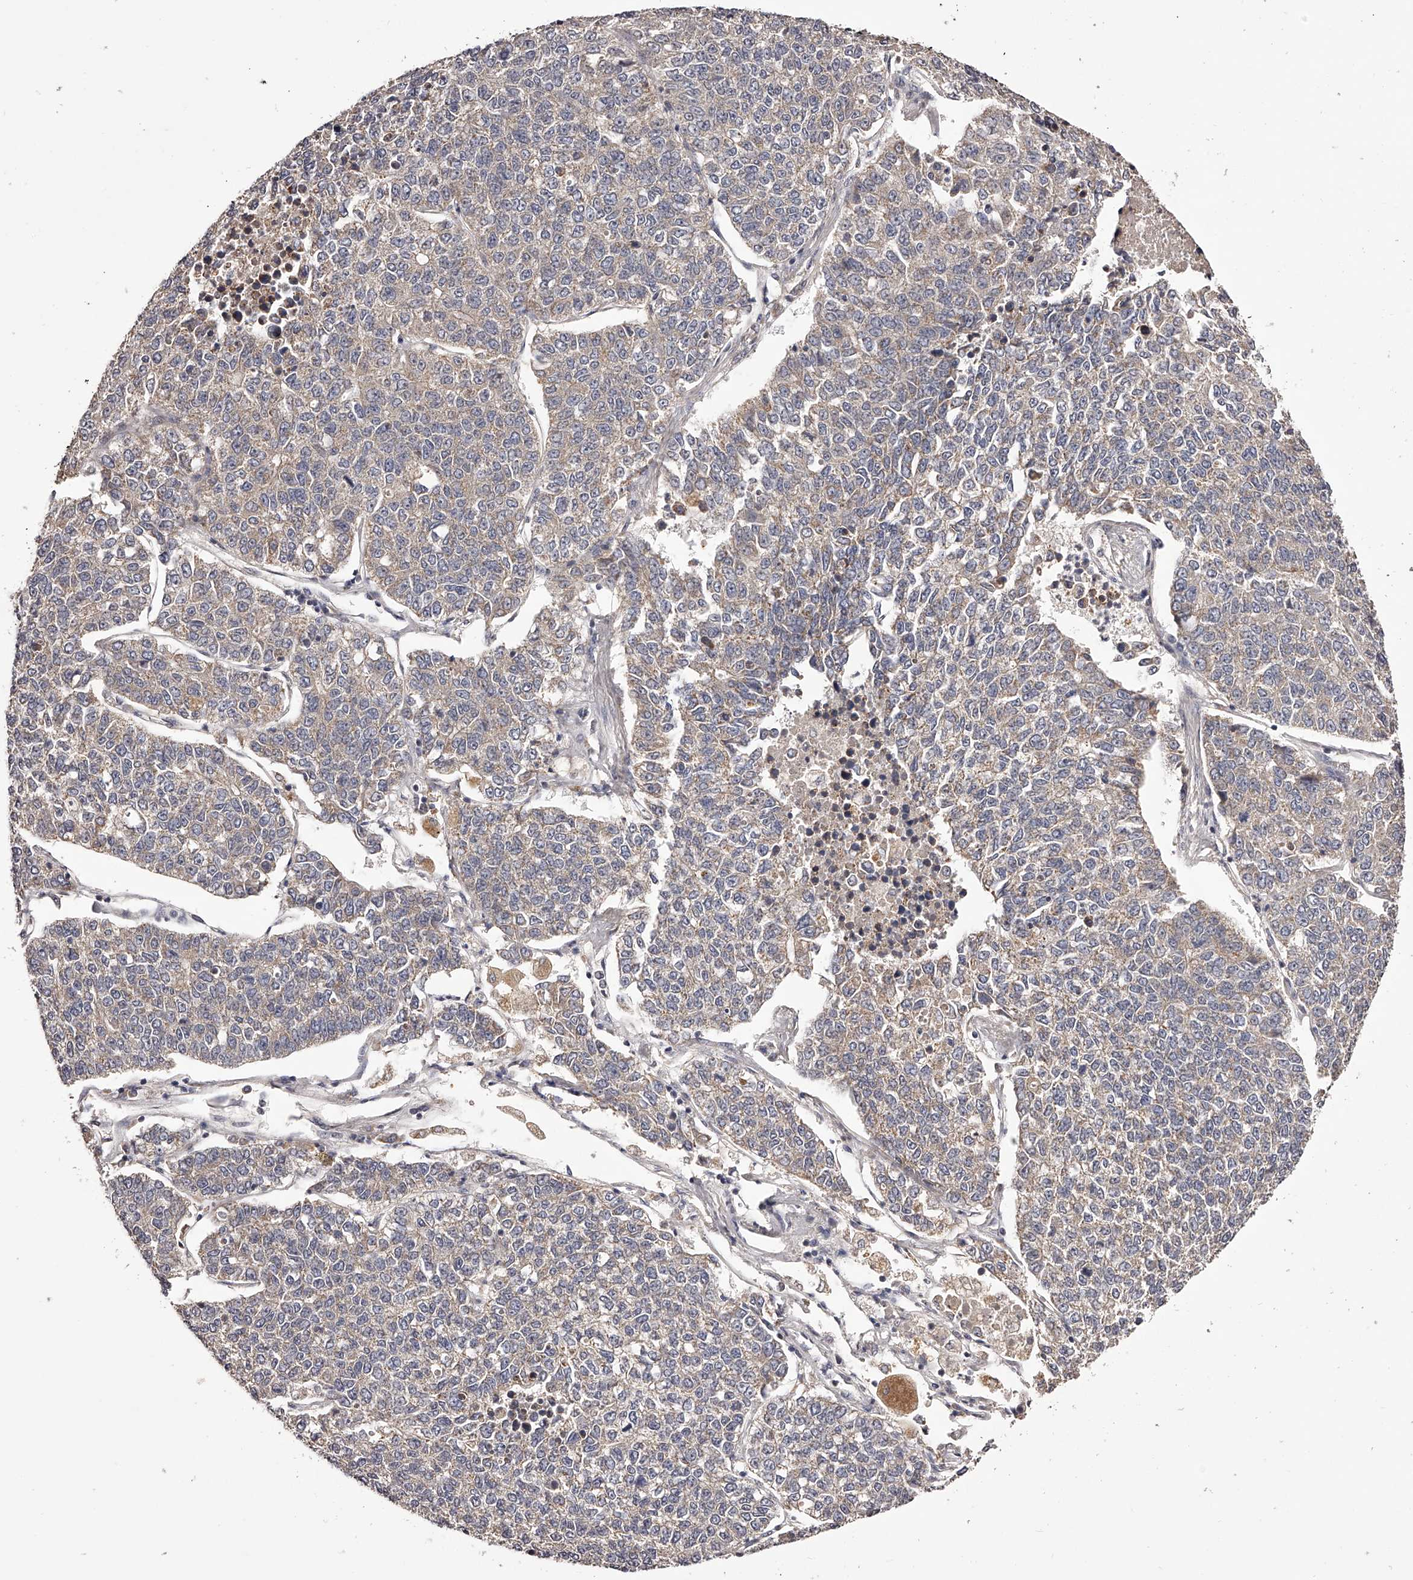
{"staining": {"intensity": "weak", "quantity": ">75%", "location": "cytoplasmic/membranous"}, "tissue": "lung cancer", "cell_type": "Tumor cells", "image_type": "cancer", "snomed": [{"axis": "morphology", "description": "Adenocarcinoma, NOS"}, {"axis": "topography", "description": "Lung"}], "caption": "Immunohistochemical staining of lung adenocarcinoma demonstrates low levels of weak cytoplasmic/membranous protein expression in approximately >75% of tumor cells.", "gene": "ODF2L", "patient": {"sex": "male", "age": 49}}